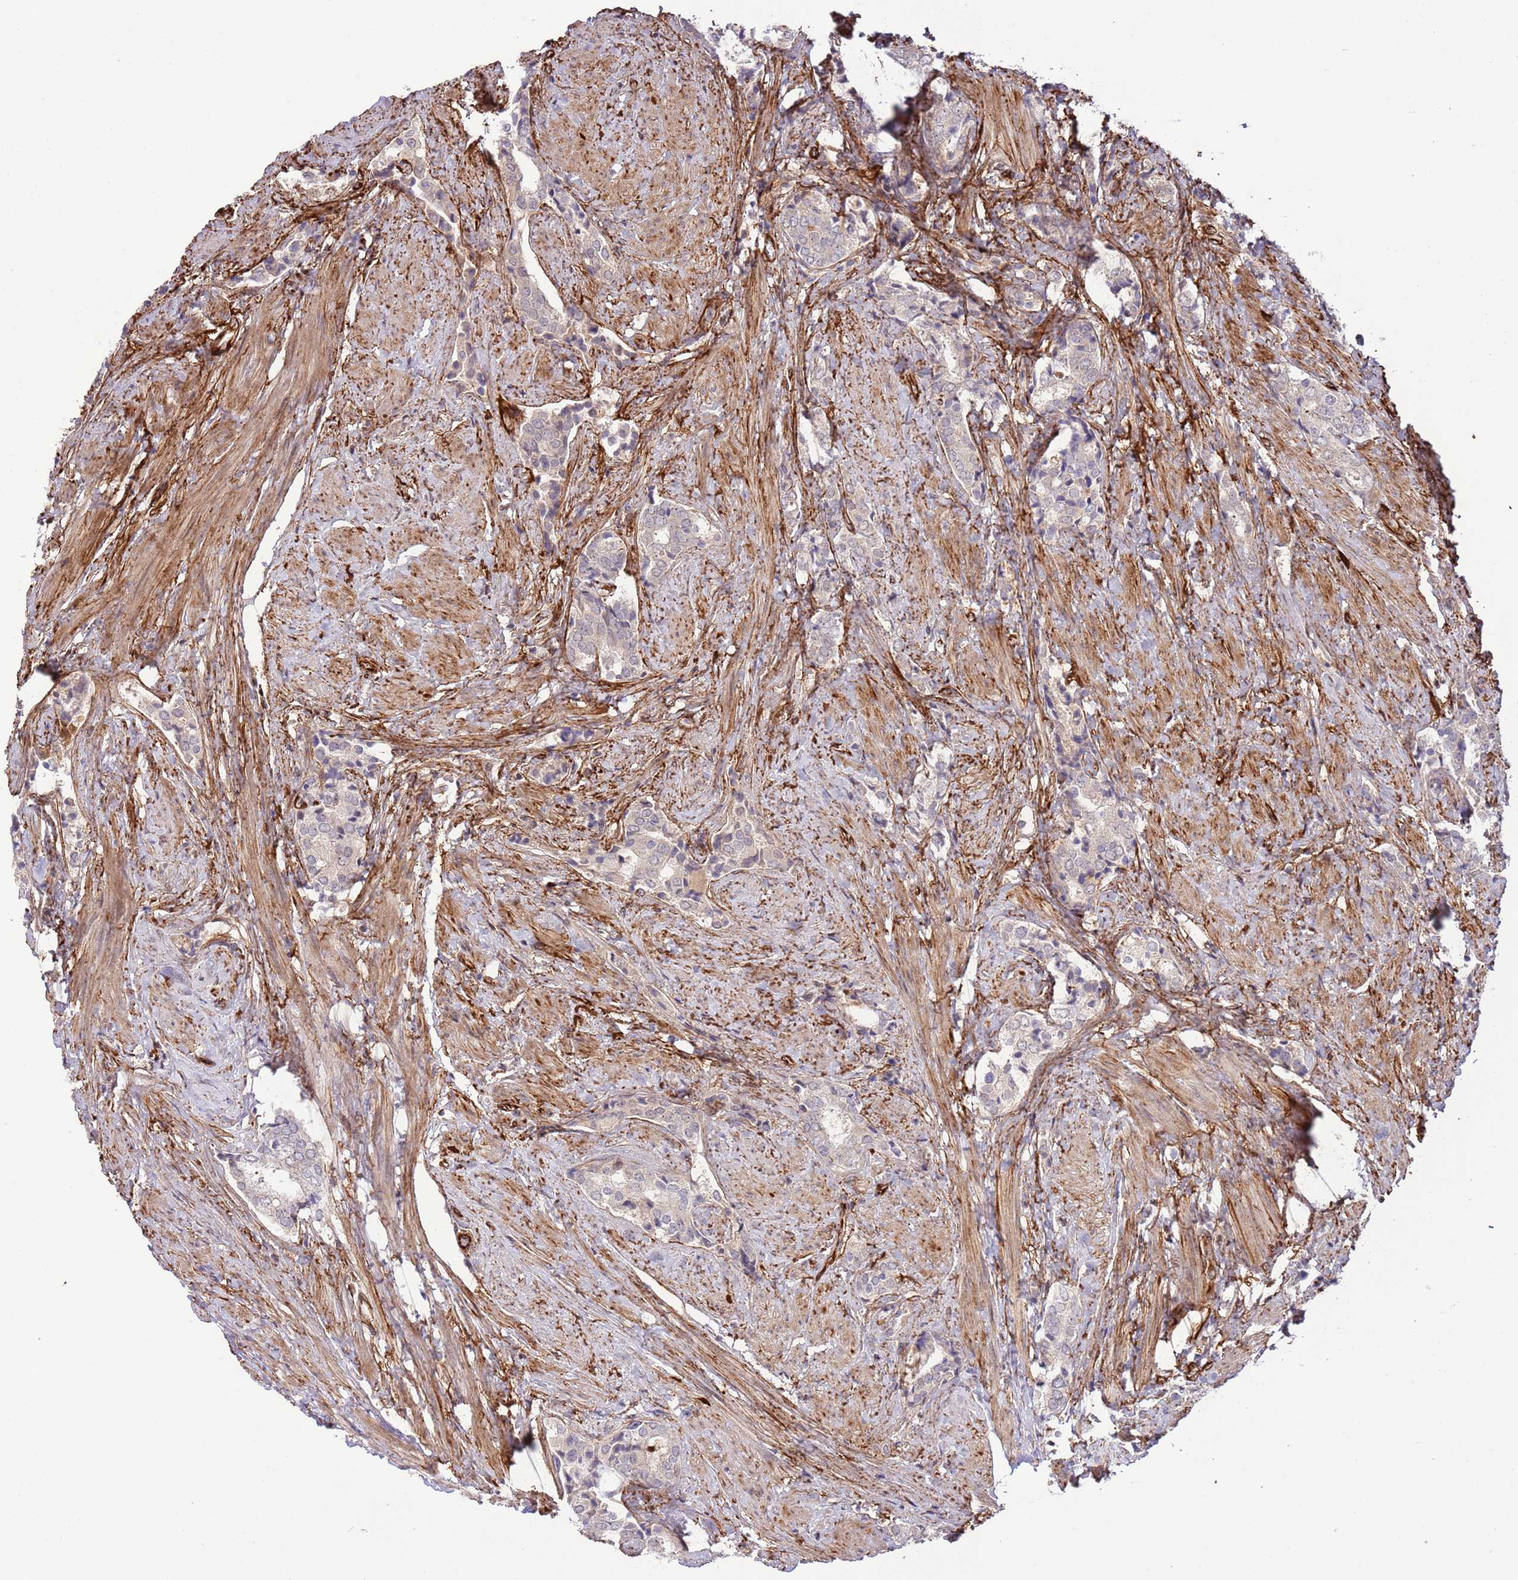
{"staining": {"intensity": "weak", "quantity": "<25%", "location": "cytoplasmic/membranous"}, "tissue": "prostate cancer", "cell_type": "Tumor cells", "image_type": "cancer", "snomed": [{"axis": "morphology", "description": "Adenocarcinoma, High grade"}, {"axis": "topography", "description": "Prostate"}], "caption": "A micrograph of human prostate cancer (adenocarcinoma (high-grade)) is negative for staining in tumor cells. (Brightfield microscopy of DAB immunohistochemistry (IHC) at high magnification).", "gene": "NEK3", "patient": {"sex": "male", "age": 71}}